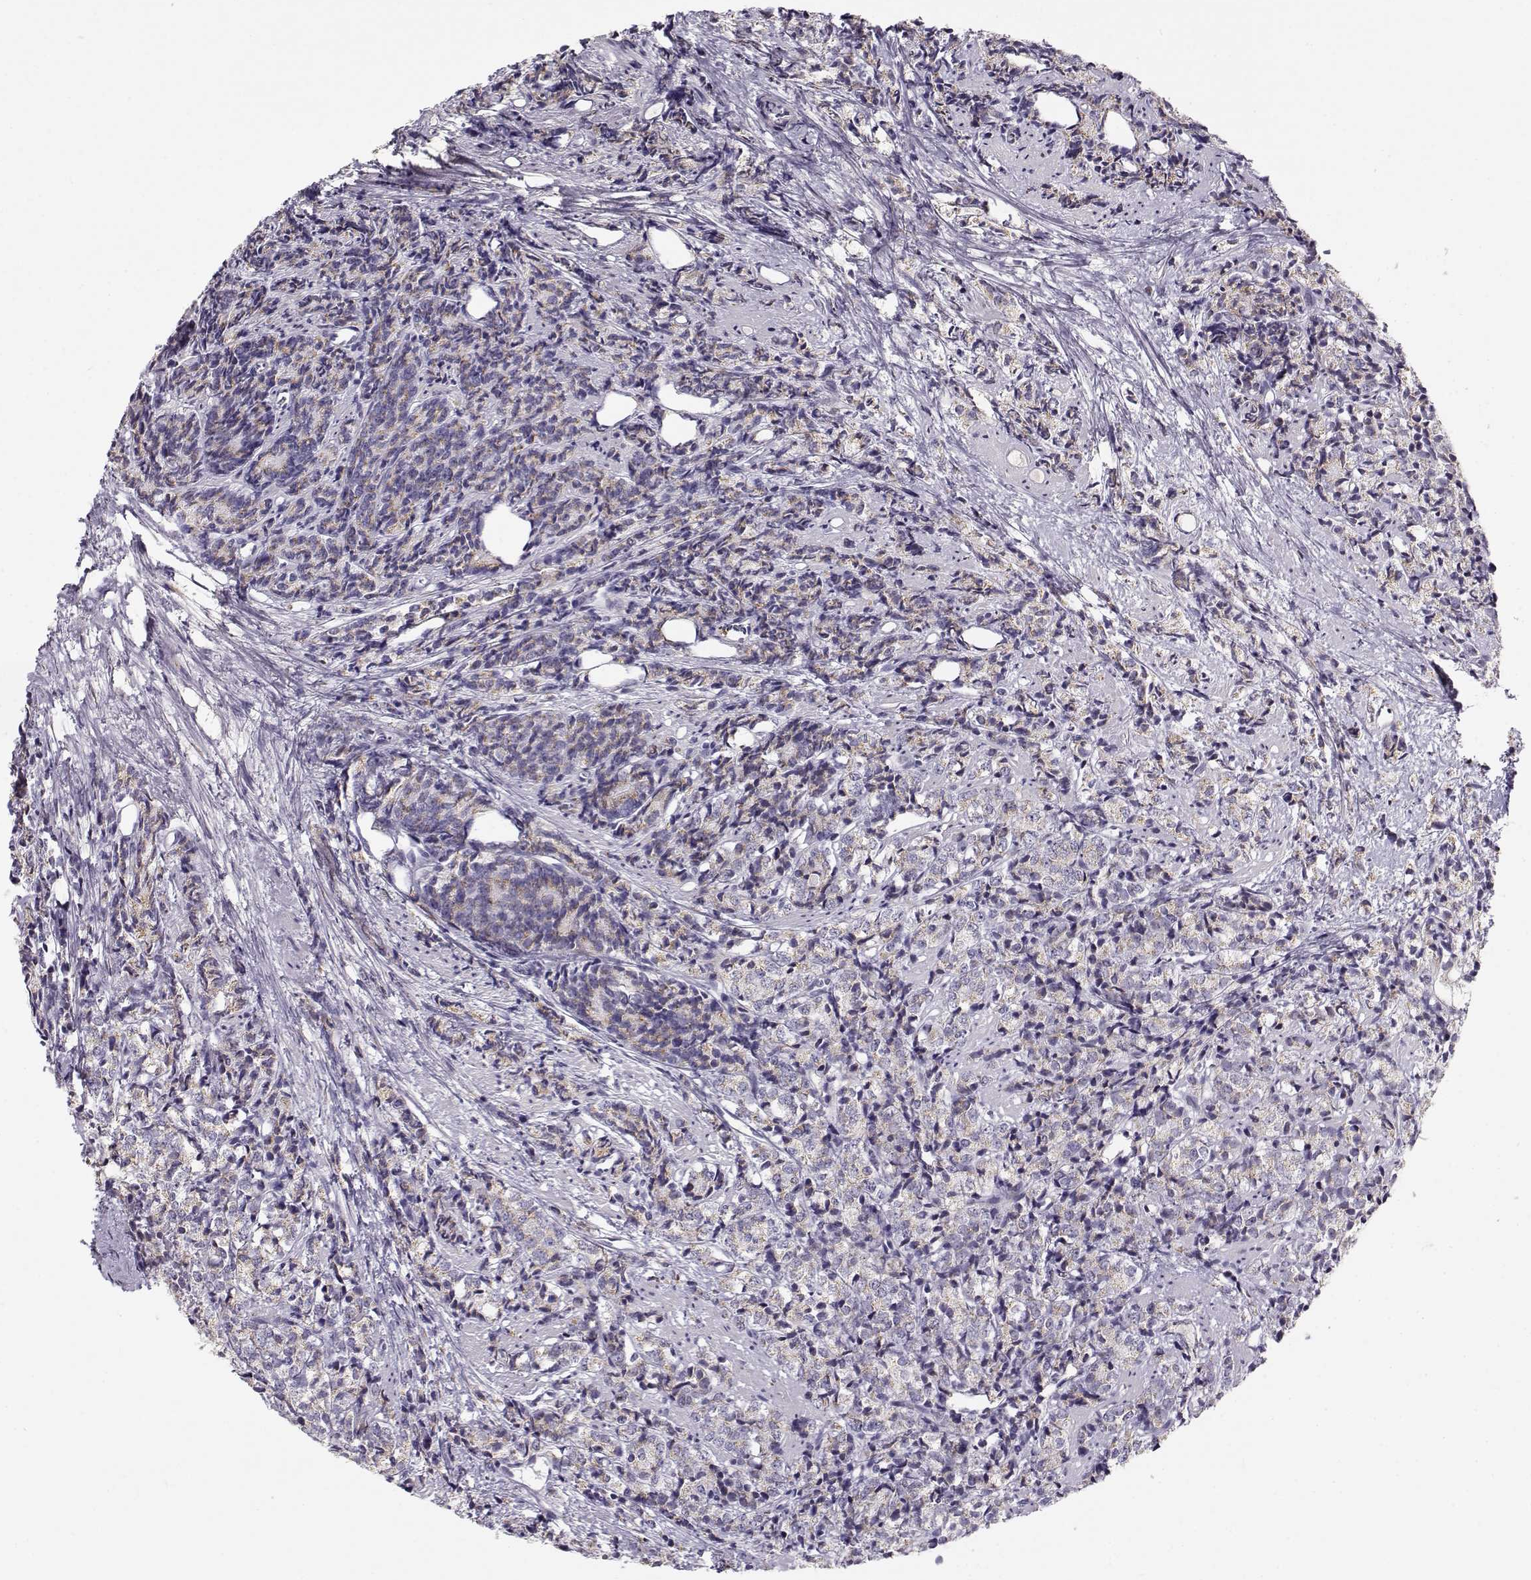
{"staining": {"intensity": "weak", "quantity": ">75%", "location": "cytoplasmic/membranous"}, "tissue": "prostate cancer", "cell_type": "Tumor cells", "image_type": "cancer", "snomed": [{"axis": "morphology", "description": "Adenocarcinoma, High grade"}, {"axis": "topography", "description": "Prostate"}], "caption": "Immunohistochemical staining of human prostate cancer reveals weak cytoplasmic/membranous protein expression in approximately >75% of tumor cells.", "gene": "SLC4A5", "patient": {"sex": "male", "age": 53}}